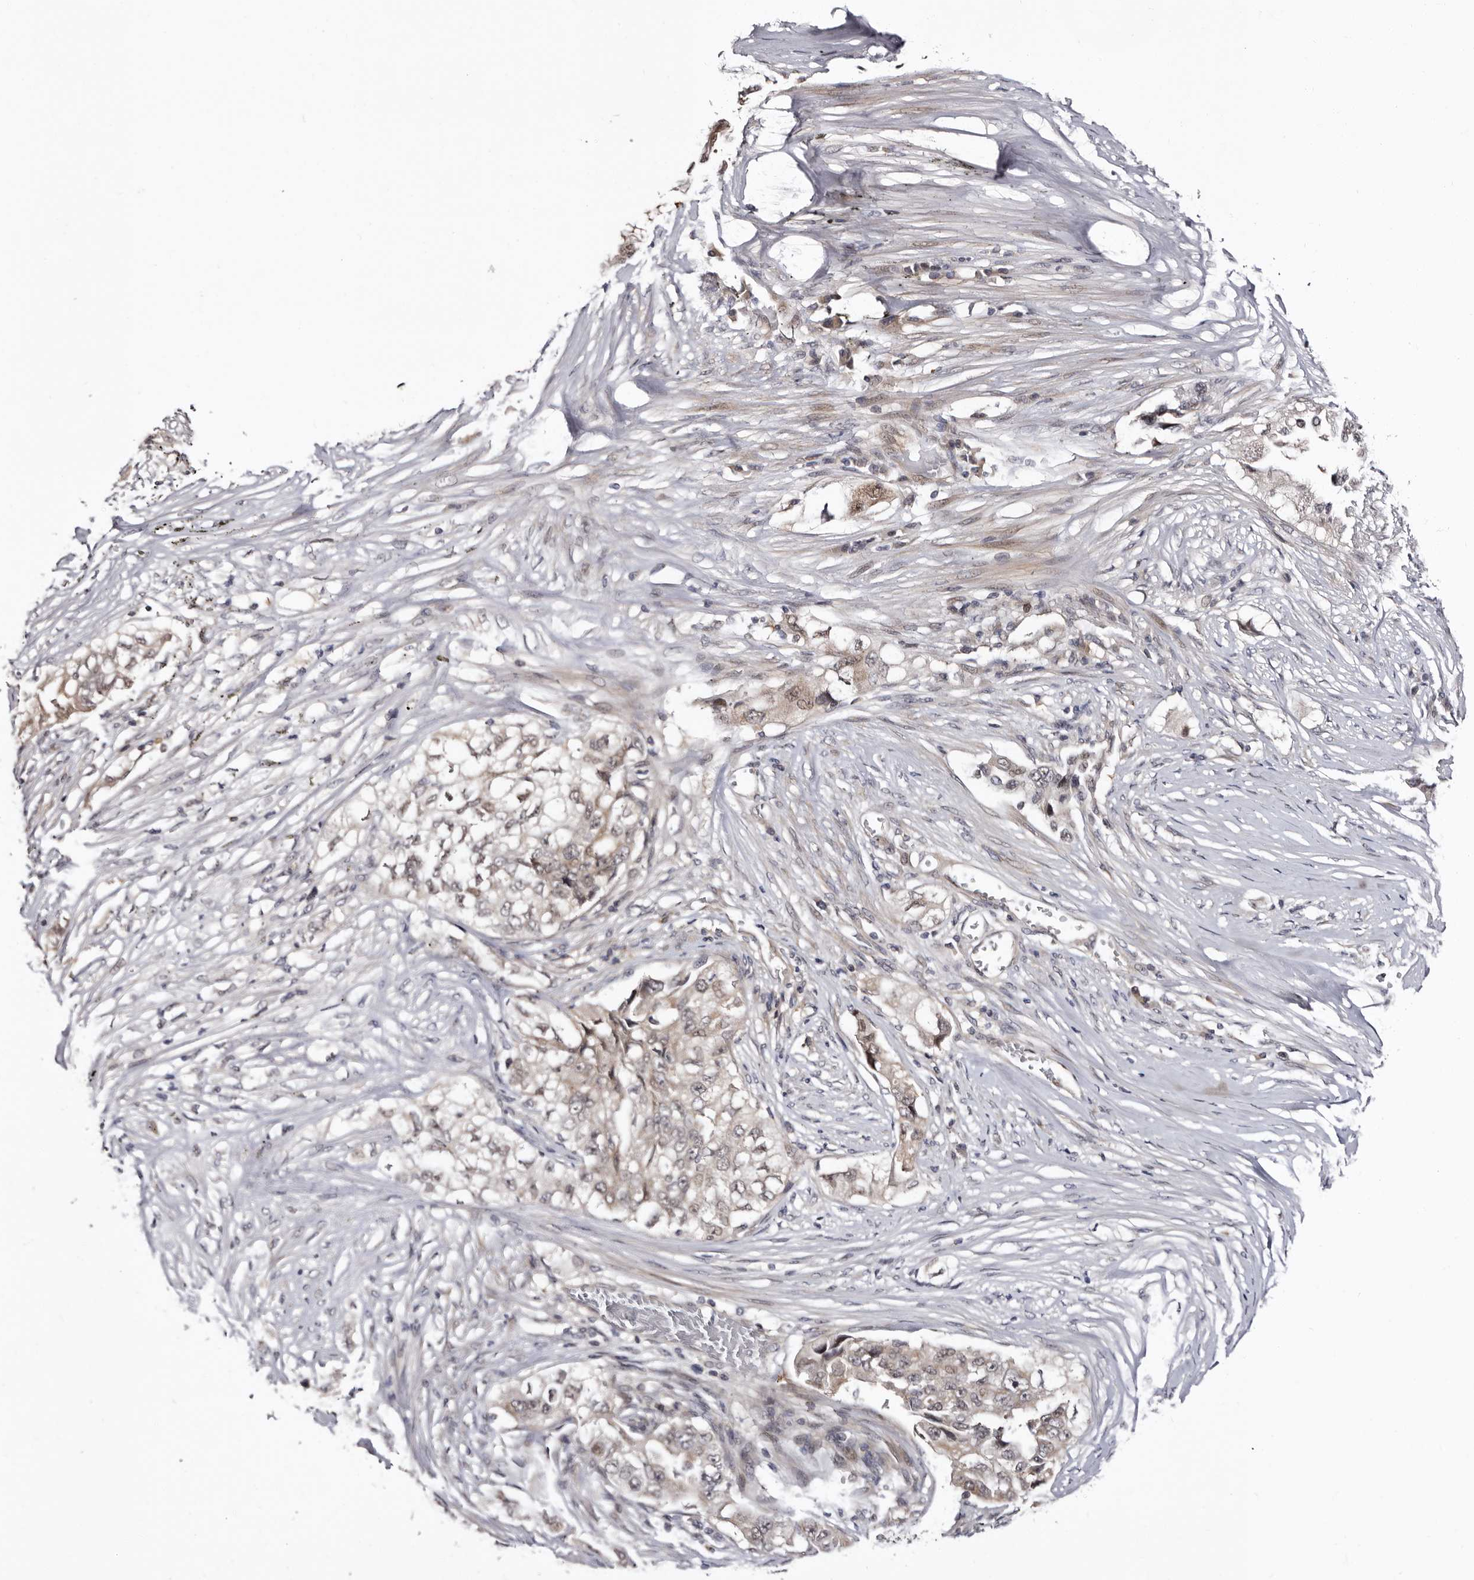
{"staining": {"intensity": "weak", "quantity": ">75%", "location": "cytoplasmic/membranous,nuclear"}, "tissue": "lung cancer", "cell_type": "Tumor cells", "image_type": "cancer", "snomed": [{"axis": "morphology", "description": "Adenocarcinoma, NOS"}, {"axis": "topography", "description": "Lung"}], "caption": "Lung adenocarcinoma stained with DAB (3,3'-diaminobenzidine) IHC displays low levels of weak cytoplasmic/membranous and nuclear expression in about >75% of tumor cells.", "gene": "PHF20L1", "patient": {"sex": "female", "age": 51}}